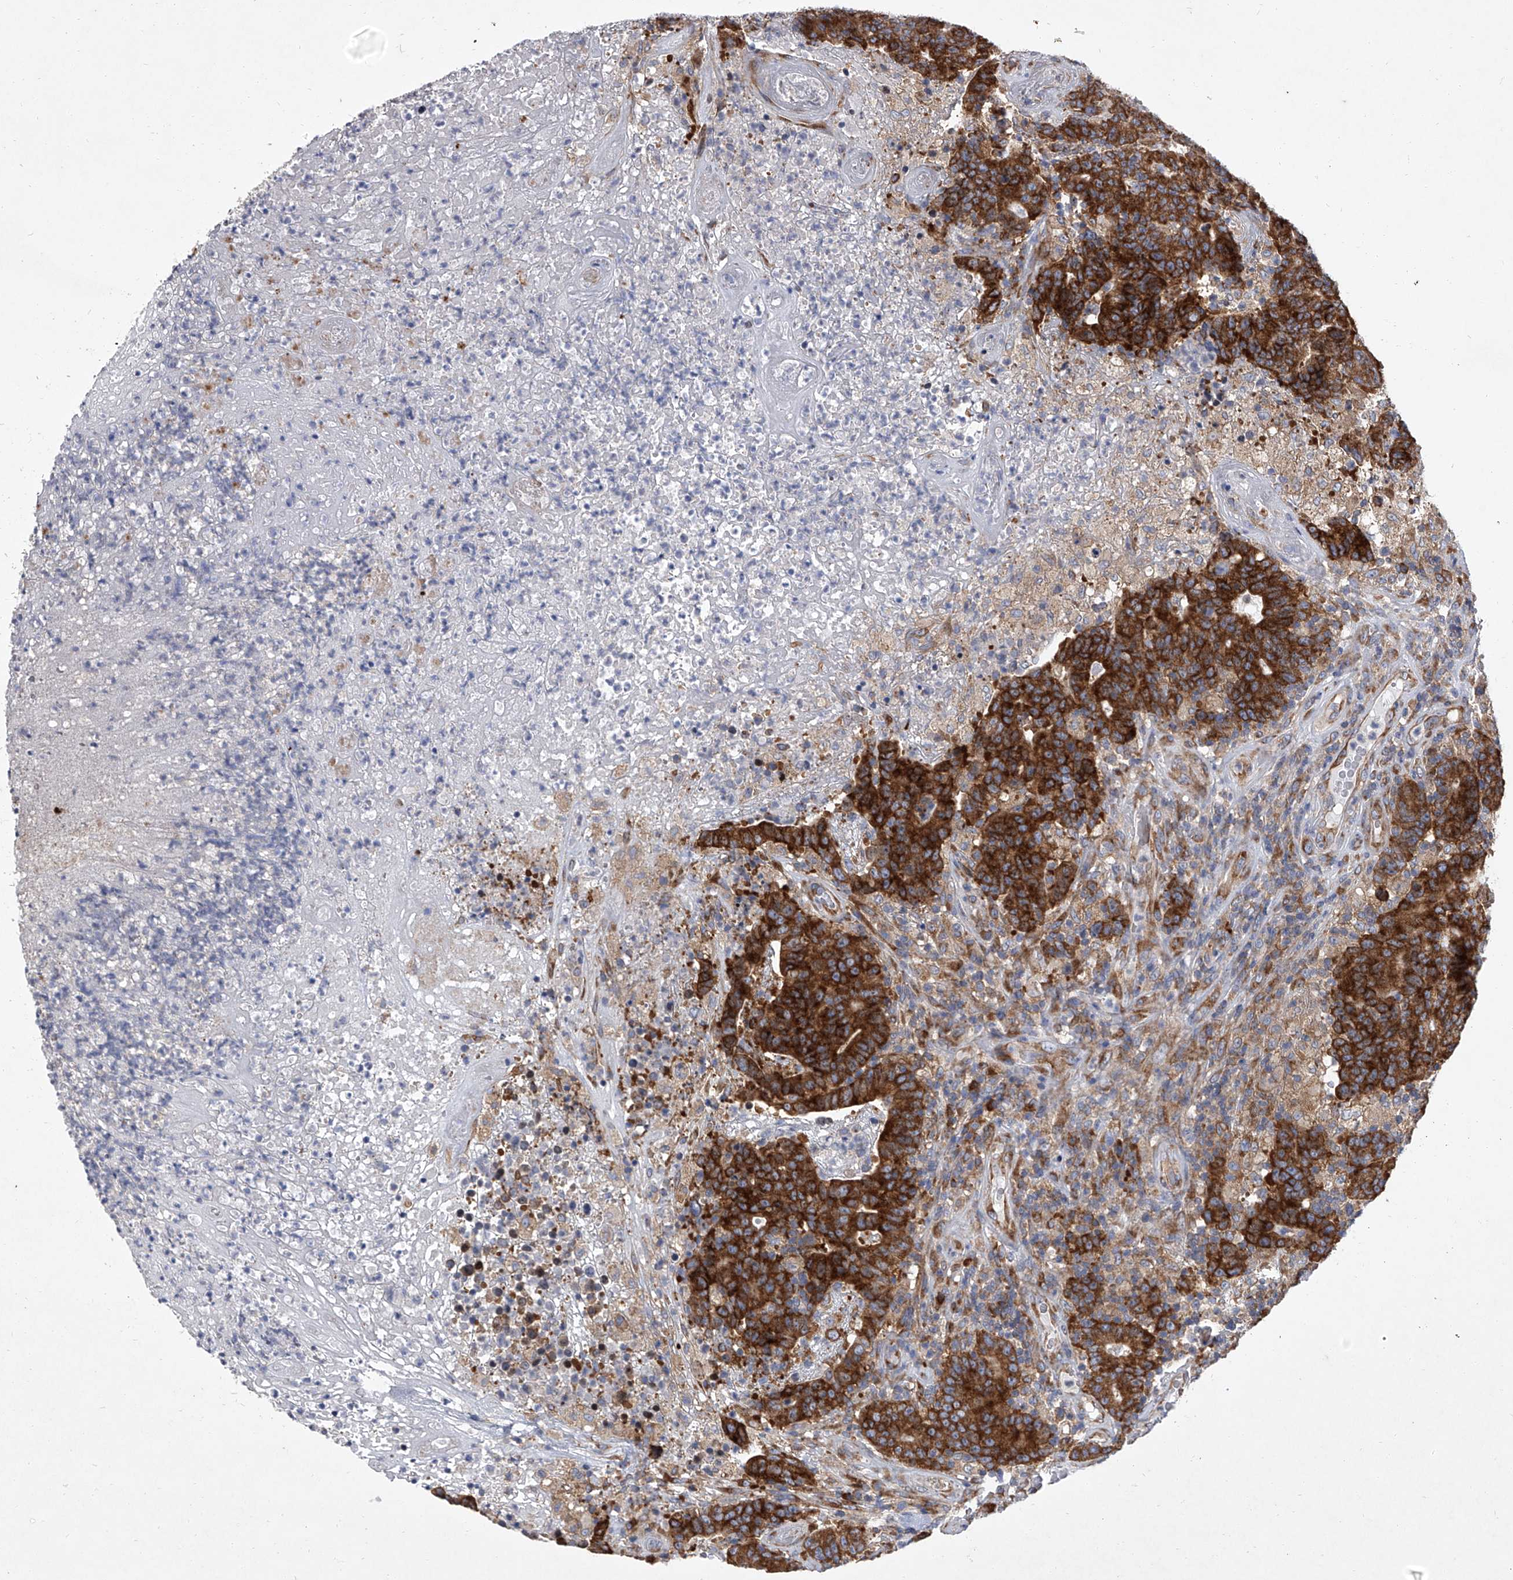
{"staining": {"intensity": "strong", "quantity": ">75%", "location": "cytoplasmic/membranous"}, "tissue": "colorectal cancer", "cell_type": "Tumor cells", "image_type": "cancer", "snomed": [{"axis": "morphology", "description": "Normal tissue, NOS"}, {"axis": "morphology", "description": "Adenocarcinoma, NOS"}, {"axis": "topography", "description": "Colon"}], "caption": "DAB (3,3'-diaminobenzidine) immunohistochemical staining of human colorectal adenocarcinoma demonstrates strong cytoplasmic/membranous protein positivity in approximately >75% of tumor cells.", "gene": "EIF2S2", "patient": {"sex": "female", "age": 75}}